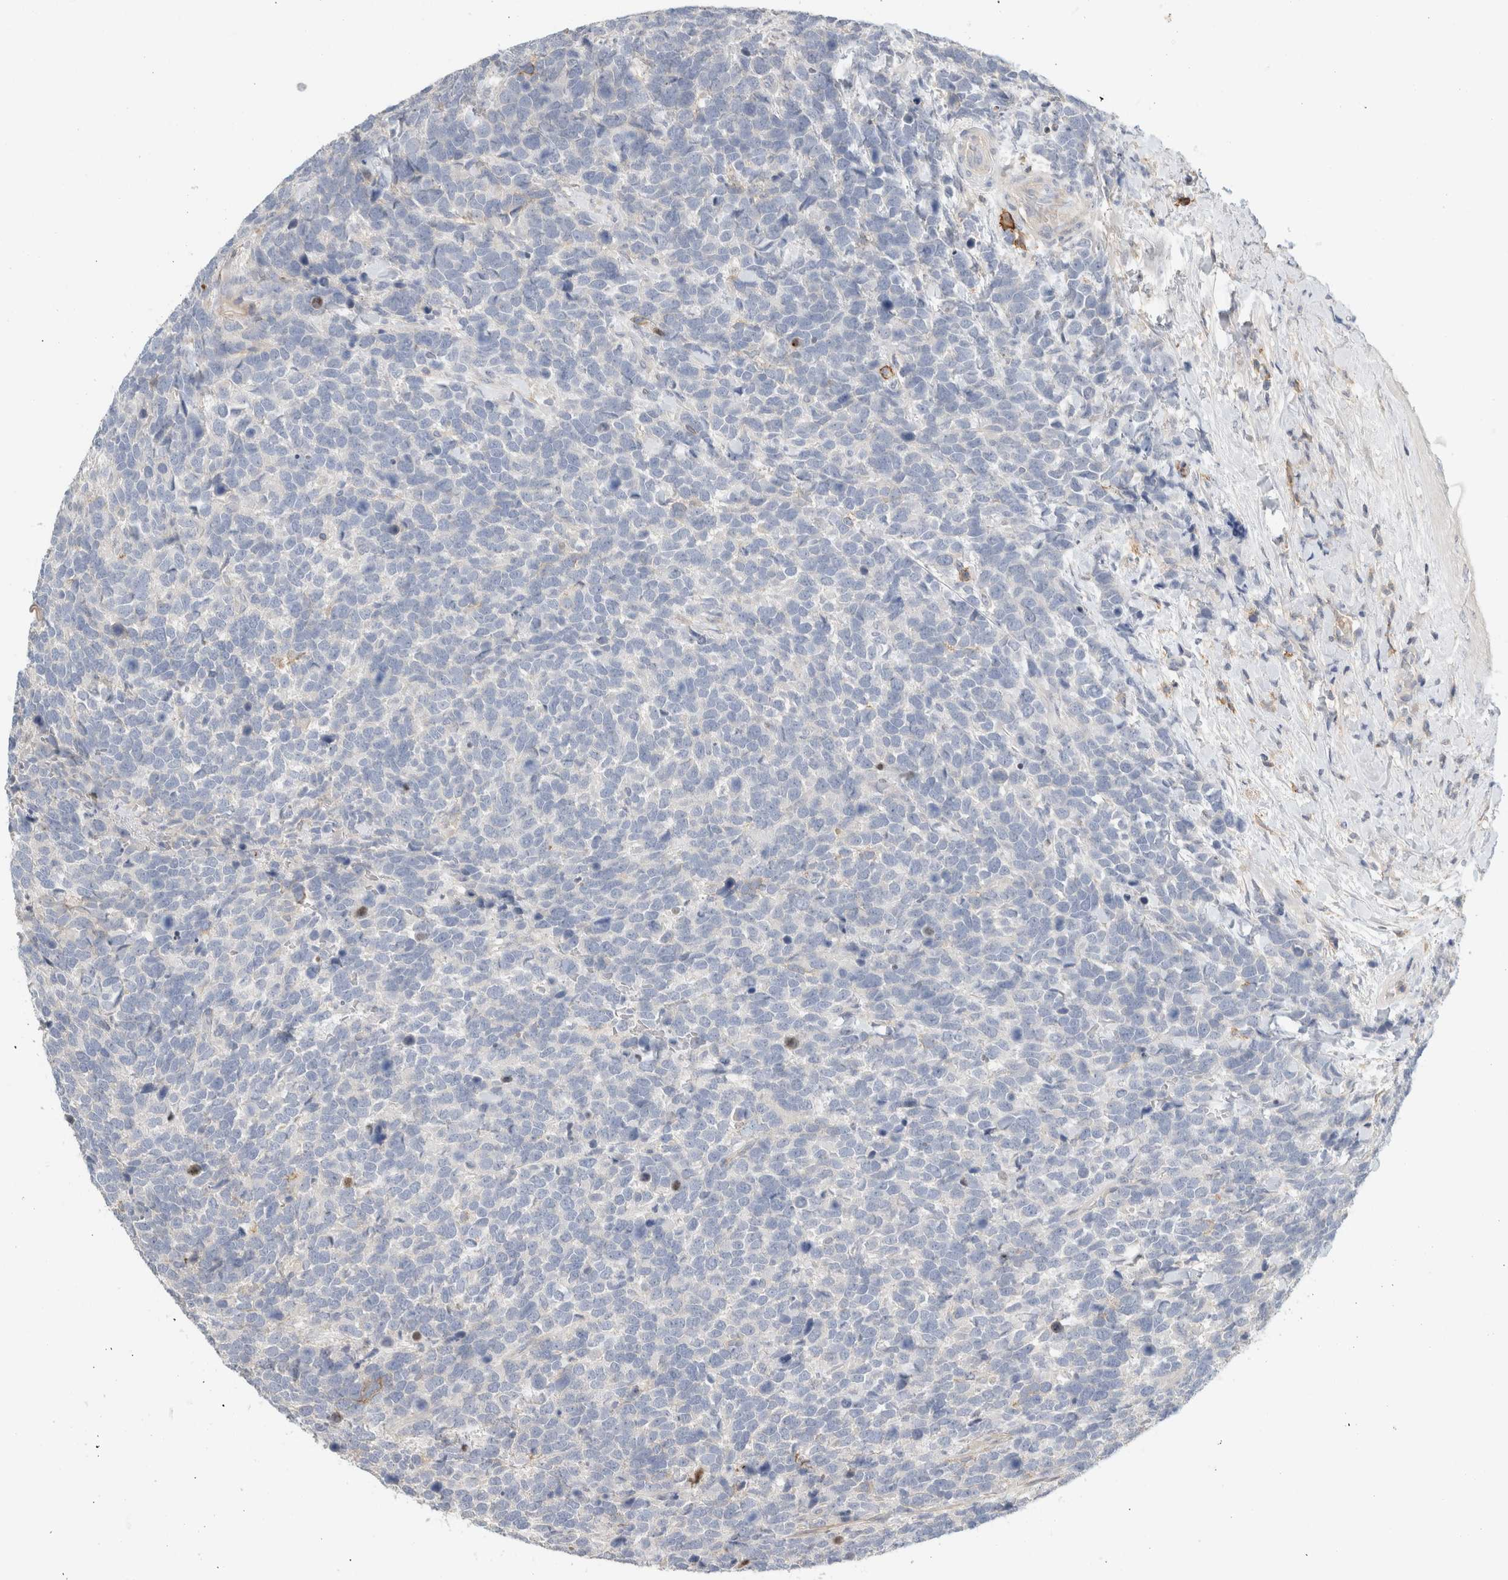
{"staining": {"intensity": "negative", "quantity": "none", "location": "none"}, "tissue": "urothelial cancer", "cell_type": "Tumor cells", "image_type": "cancer", "snomed": [{"axis": "morphology", "description": "Urothelial carcinoma, High grade"}, {"axis": "topography", "description": "Urinary bladder"}], "caption": "A micrograph of high-grade urothelial carcinoma stained for a protein demonstrates no brown staining in tumor cells. (DAB (3,3'-diaminobenzidine) immunohistochemistry with hematoxylin counter stain).", "gene": "ERCC6L2", "patient": {"sex": "female", "age": 82}}